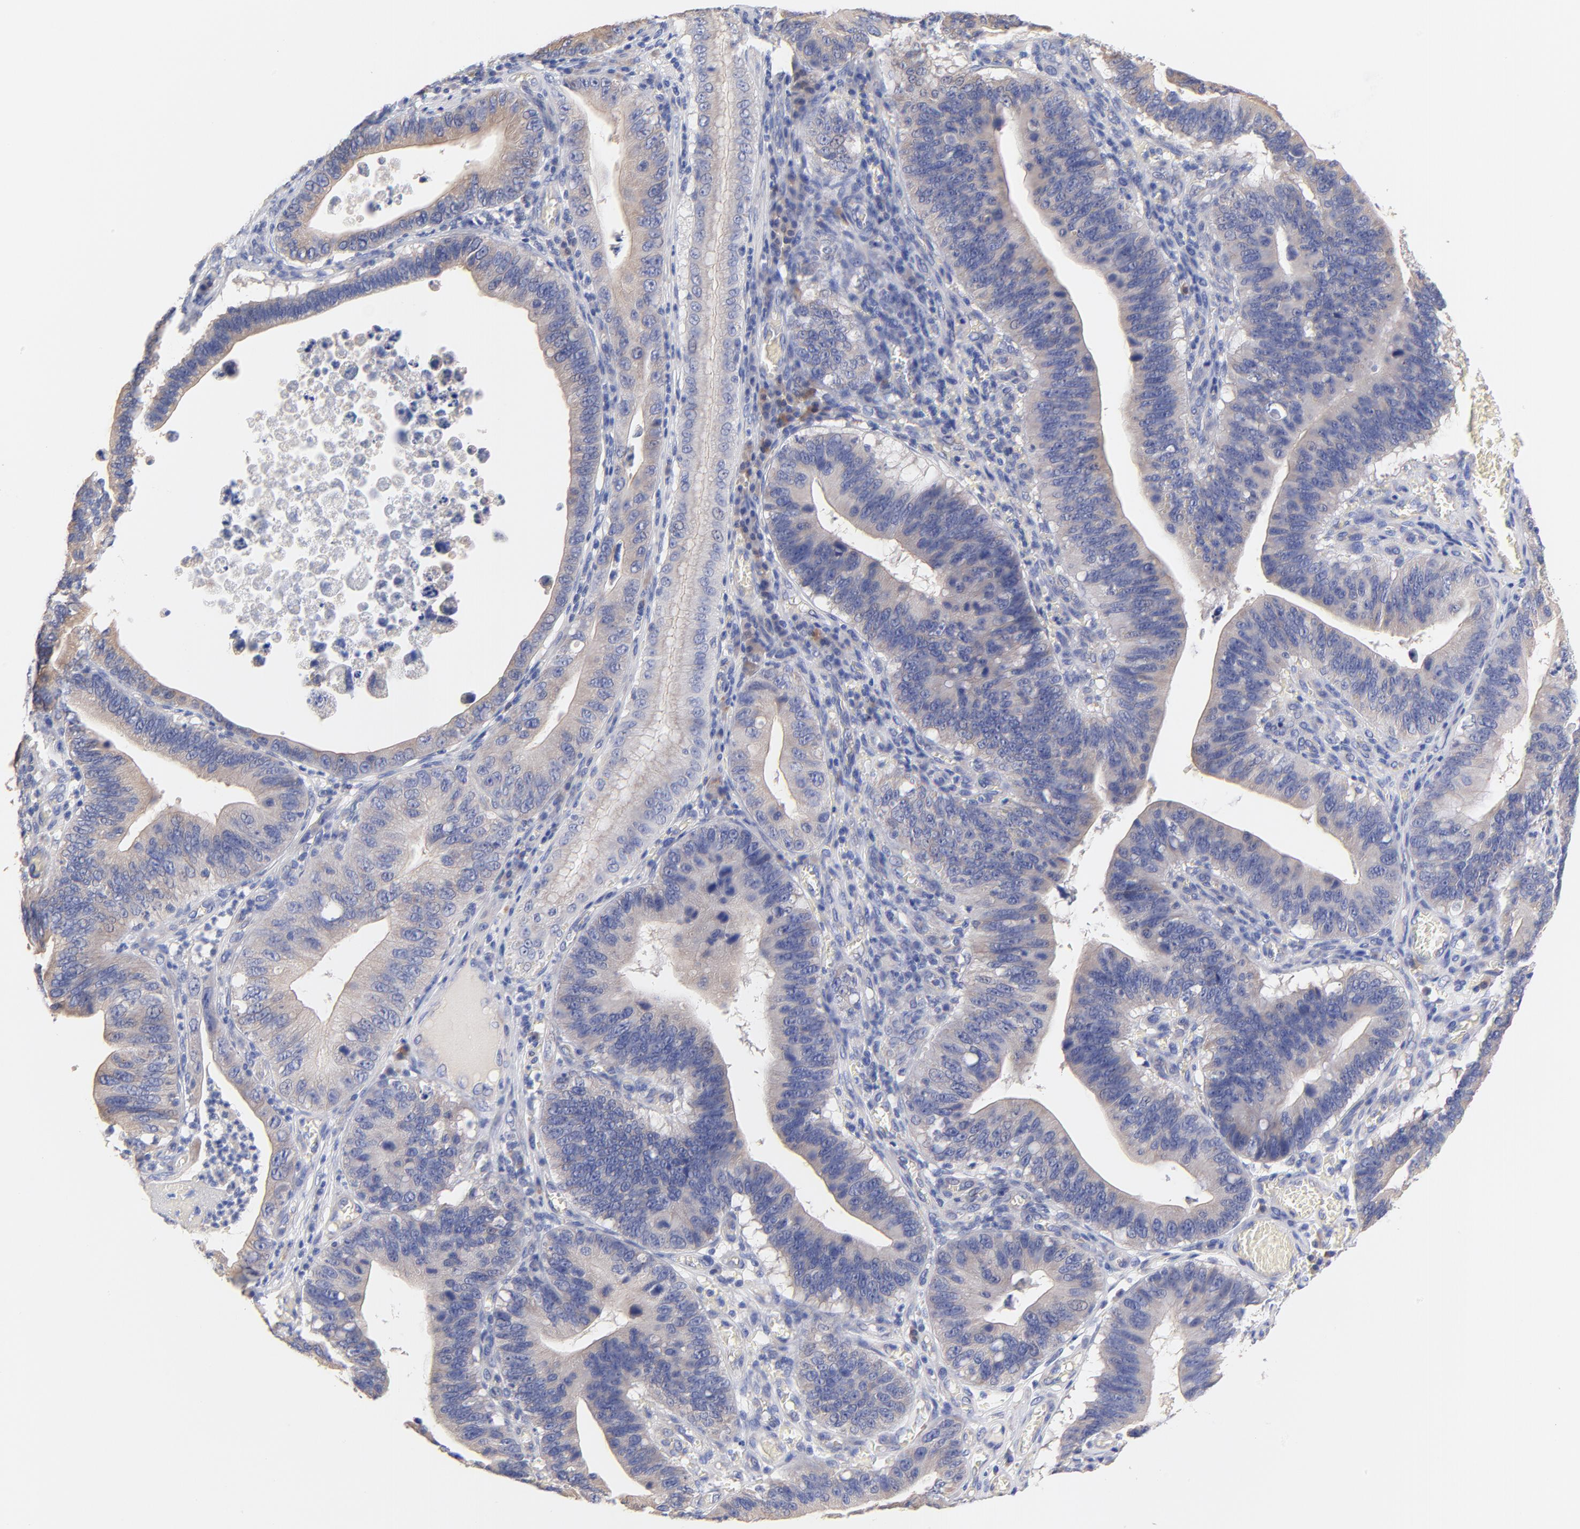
{"staining": {"intensity": "weak", "quantity": ">75%", "location": "cytoplasmic/membranous"}, "tissue": "stomach cancer", "cell_type": "Tumor cells", "image_type": "cancer", "snomed": [{"axis": "morphology", "description": "Adenocarcinoma, NOS"}, {"axis": "topography", "description": "Stomach"}, {"axis": "topography", "description": "Gastric cardia"}], "caption": "Human adenocarcinoma (stomach) stained with a protein marker displays weak staining in tumor cells.", "gene": "TNFRSF13C", "patient": {"sex": "male", "age": 59}}